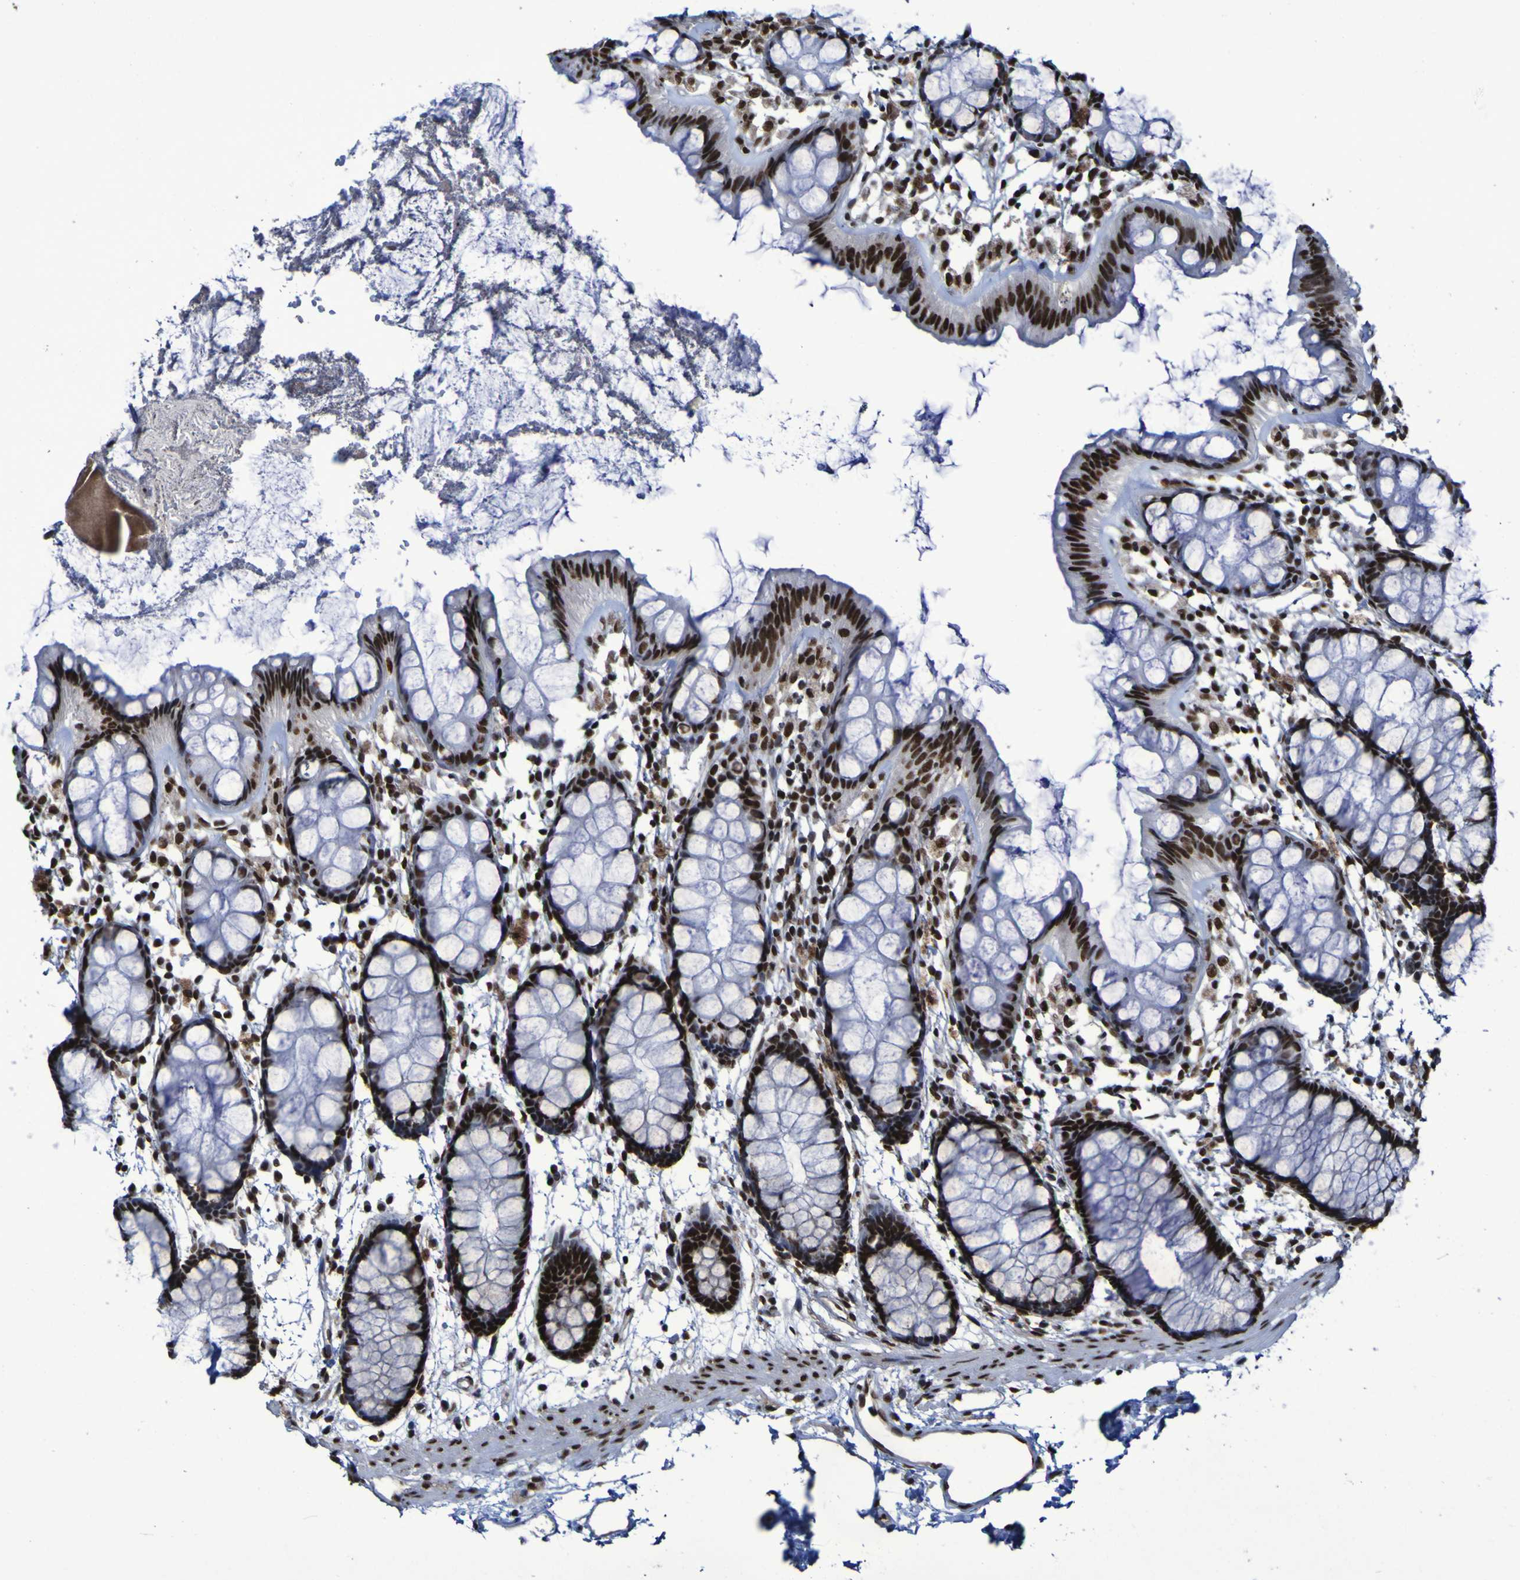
{"staining": {"intensity": "strong", "quantity": ">75%", "location": "nuclear"}, "tissue": "rectum", "cell_type": "Glandular cells", "image_type": "normal", "snomed": [{"axis": "morphology", "description": "Normal tissue, NOS"}, {"axis": "topography", "description": "Rectum"}], "caption": "The immunohistochemical stain highlights strong nuclear expression in glandular cells of benign rectum. The staining was performed using DAB, with brown indicating positive protein expression. Nuclei are stained blue with hematoxylin.", "gene": "HNRNPR", "patient": {"sex": "female", "age": 66}}